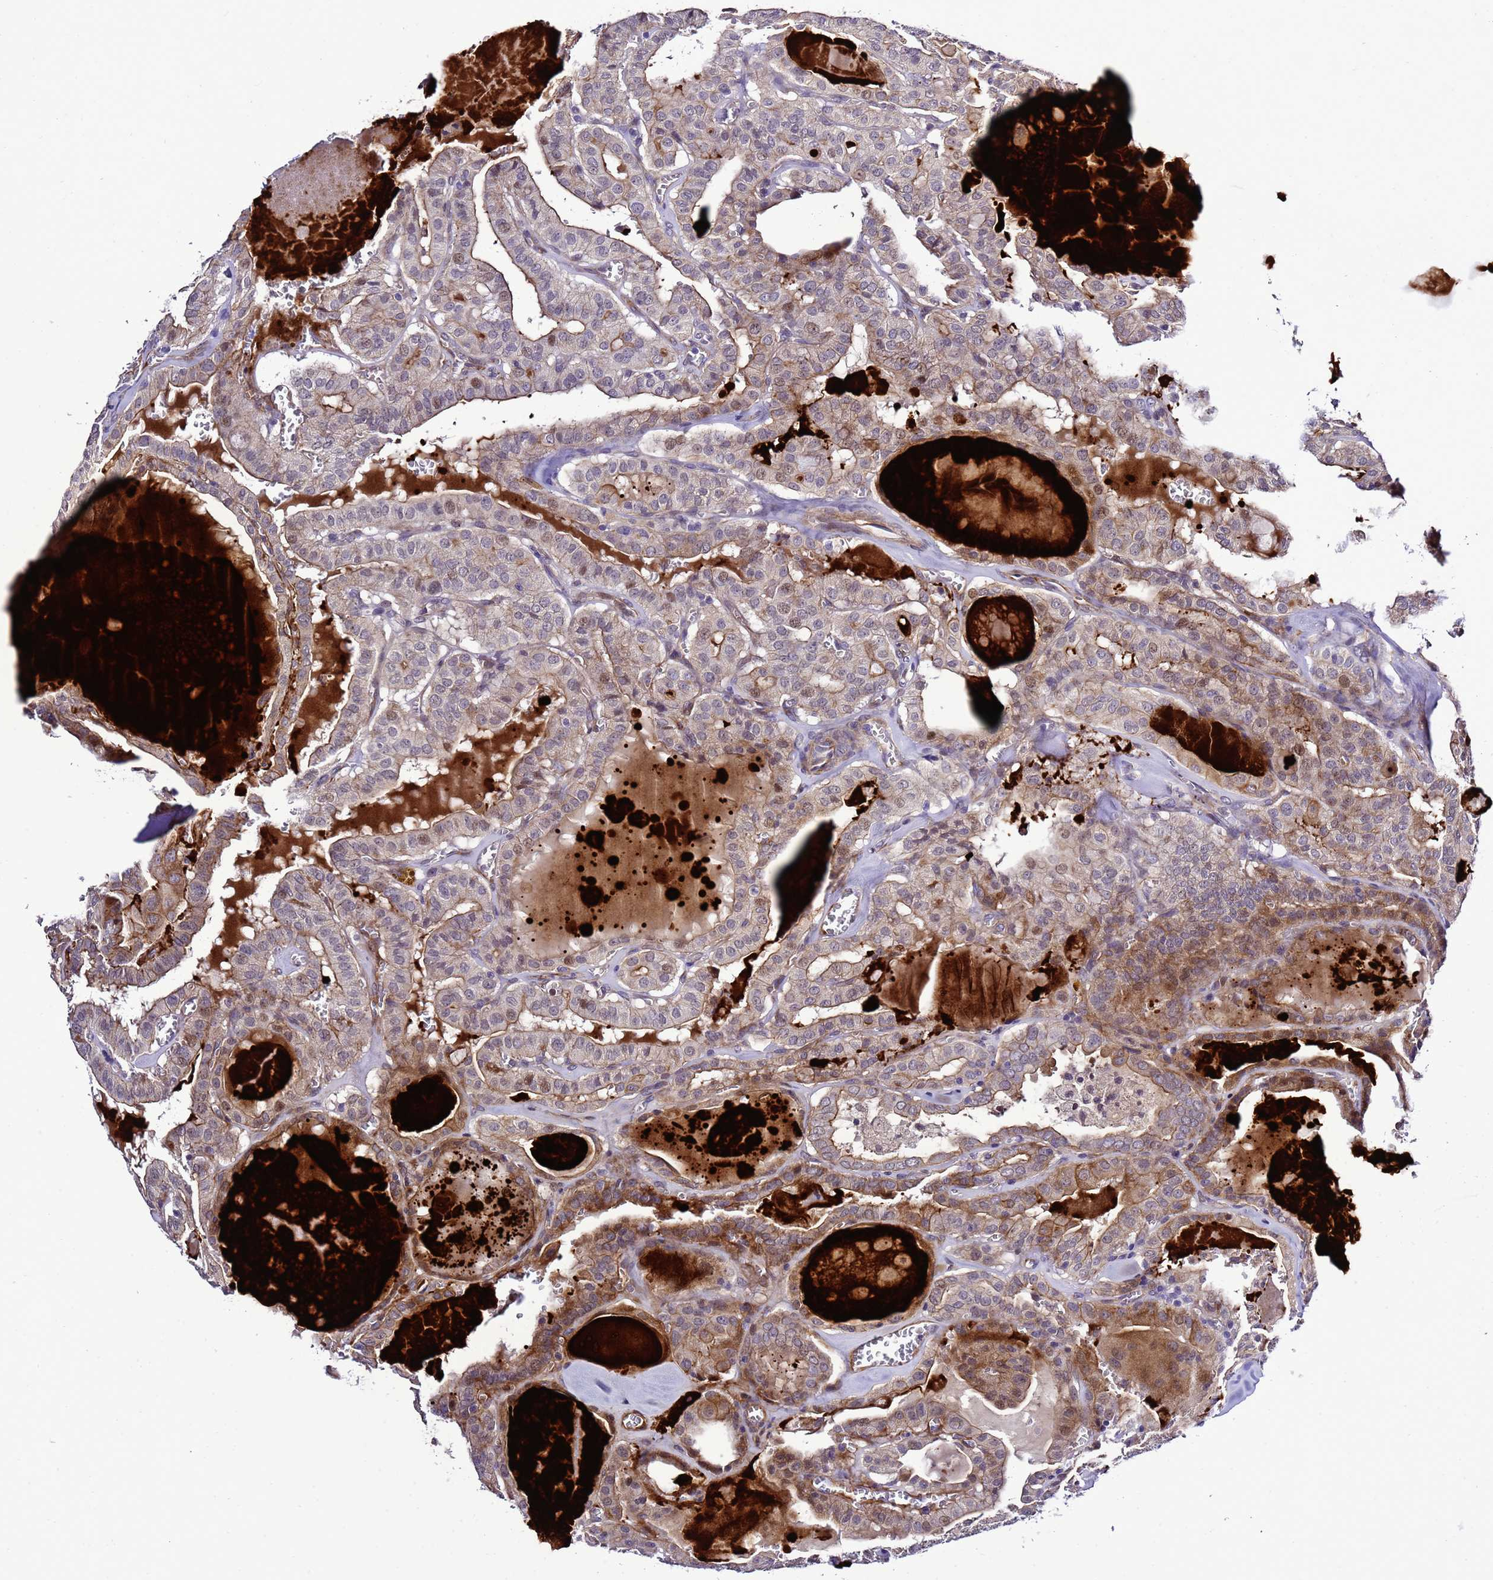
{"staining": {"intensity": "moderate", "quantity": "25%-75%", "location": "cytoplasmic/membranous"}, "tissue": "thyroid cancer", "cell_type": "Tumor cells", "image_type": "cancer", "snomed": [{"axis": "morphology", "description": "Papillary adenocarcinoma, NOS"}, {"axis": "topography", "description": "Thyroid gland"}], "caption": "Thyroid cancer was stained to show a protein in brown. There is medium levels of moderate cytoplasmic/membranous positivity in about 25%-75% of tumor cells.", "gene": "GZF1", "patient": {"sex": "male", "age": 52}}